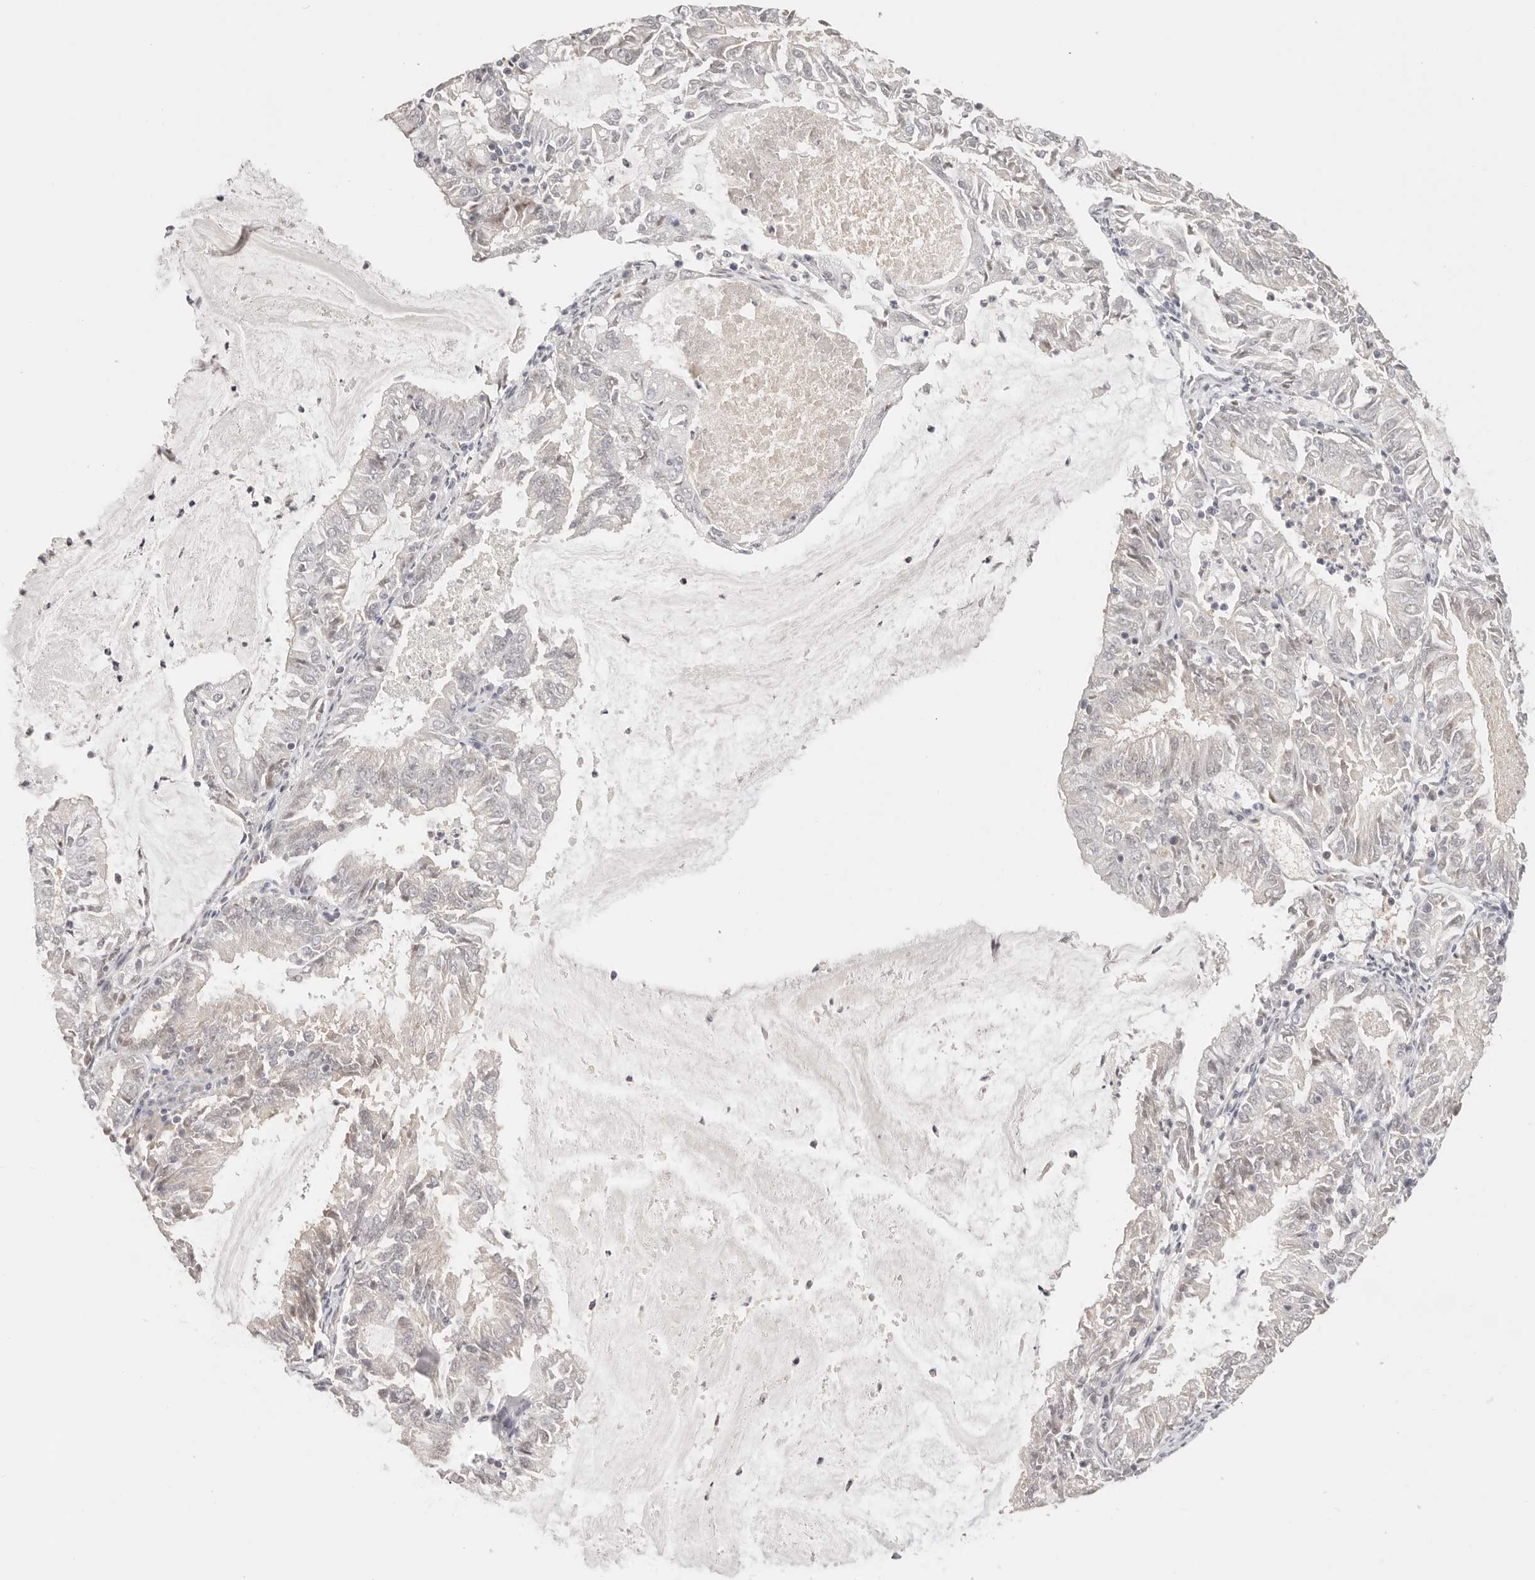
{"staining": {"intensity": "negative", "quantity": "none", "location": "none"}, "tissue": "endometrial cancer", "cell_type": "Tumor cells", "image_type": "cancer", "snomed": [{"axis": "morphology", "description": "Adenocarcinoma, NOS"}, {"axis": "topography", "description": "Endometrium"}], "caption": "Adenocarcinoma (endometrial) was stained to show a protein in brown. There is no significant staining in tumor cells. Brightfield microscopy of immunohistochemistry (IHC) stained with DAB (3,3'-diaminobenzidine) (brown) and hematoxylin (blue), captured at high magnification.", "gene": "RFC3", "patient": {"sex": "female", "age": 57}}